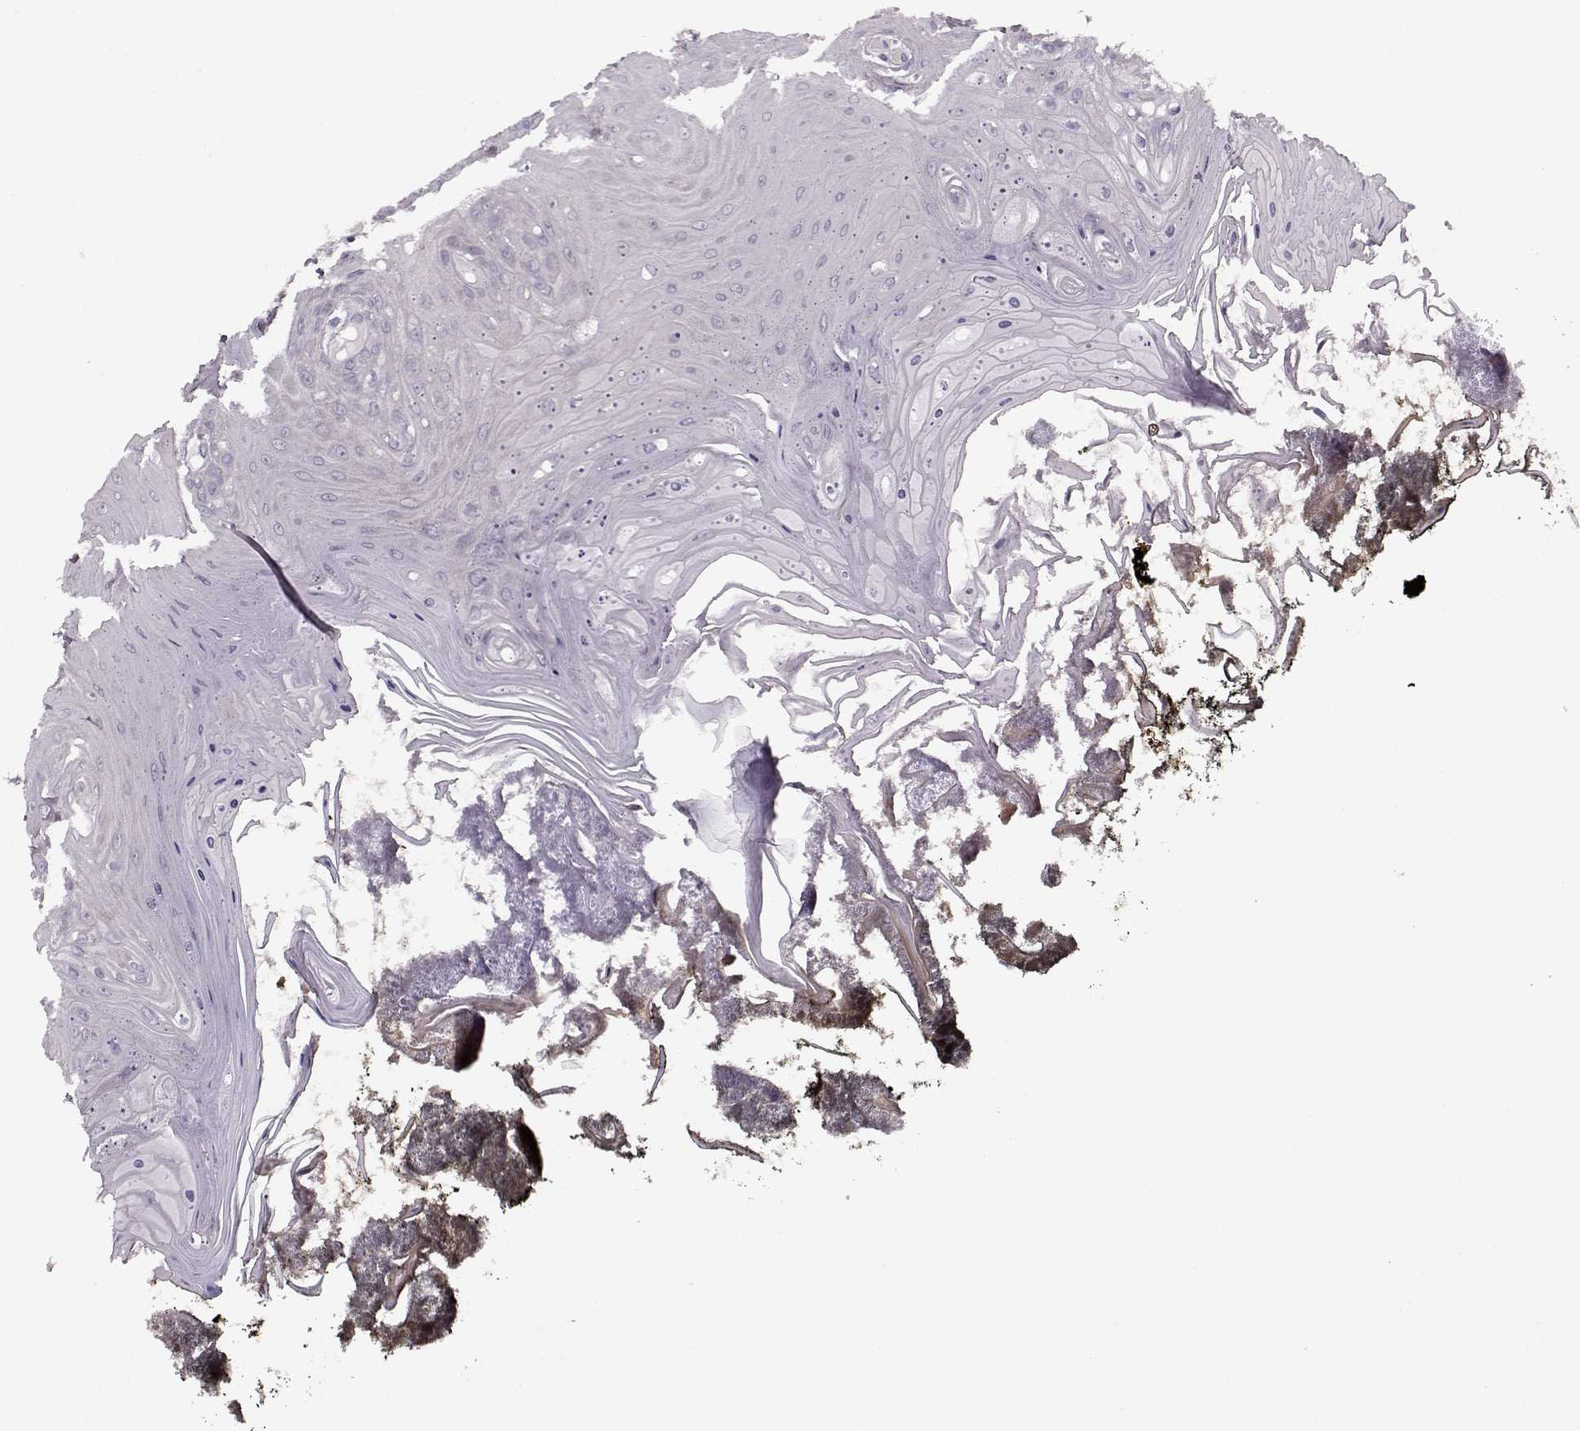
{"staining": {"intensity": "negative", "quantity": "none", "location": "none"}, "tissue": "oral mucosa", "cell_type": "Squamous epithelial cells", "image_type": "normal", "snomed": [{"axis": "morphology", "description": "Normal tissue, NOS"}, {"axis": "topography", "description": "Oral tissue"}], "caption": "Squamous epithelial cells are negative for brown protein staining in unremarkable oral mucosa. (DAB (3,3'-diaminobenzidine) immunohistochemistry (IHC), high magnification).", "gene": "RP1L1", "patient": {"sex": "male", "age": 9}}